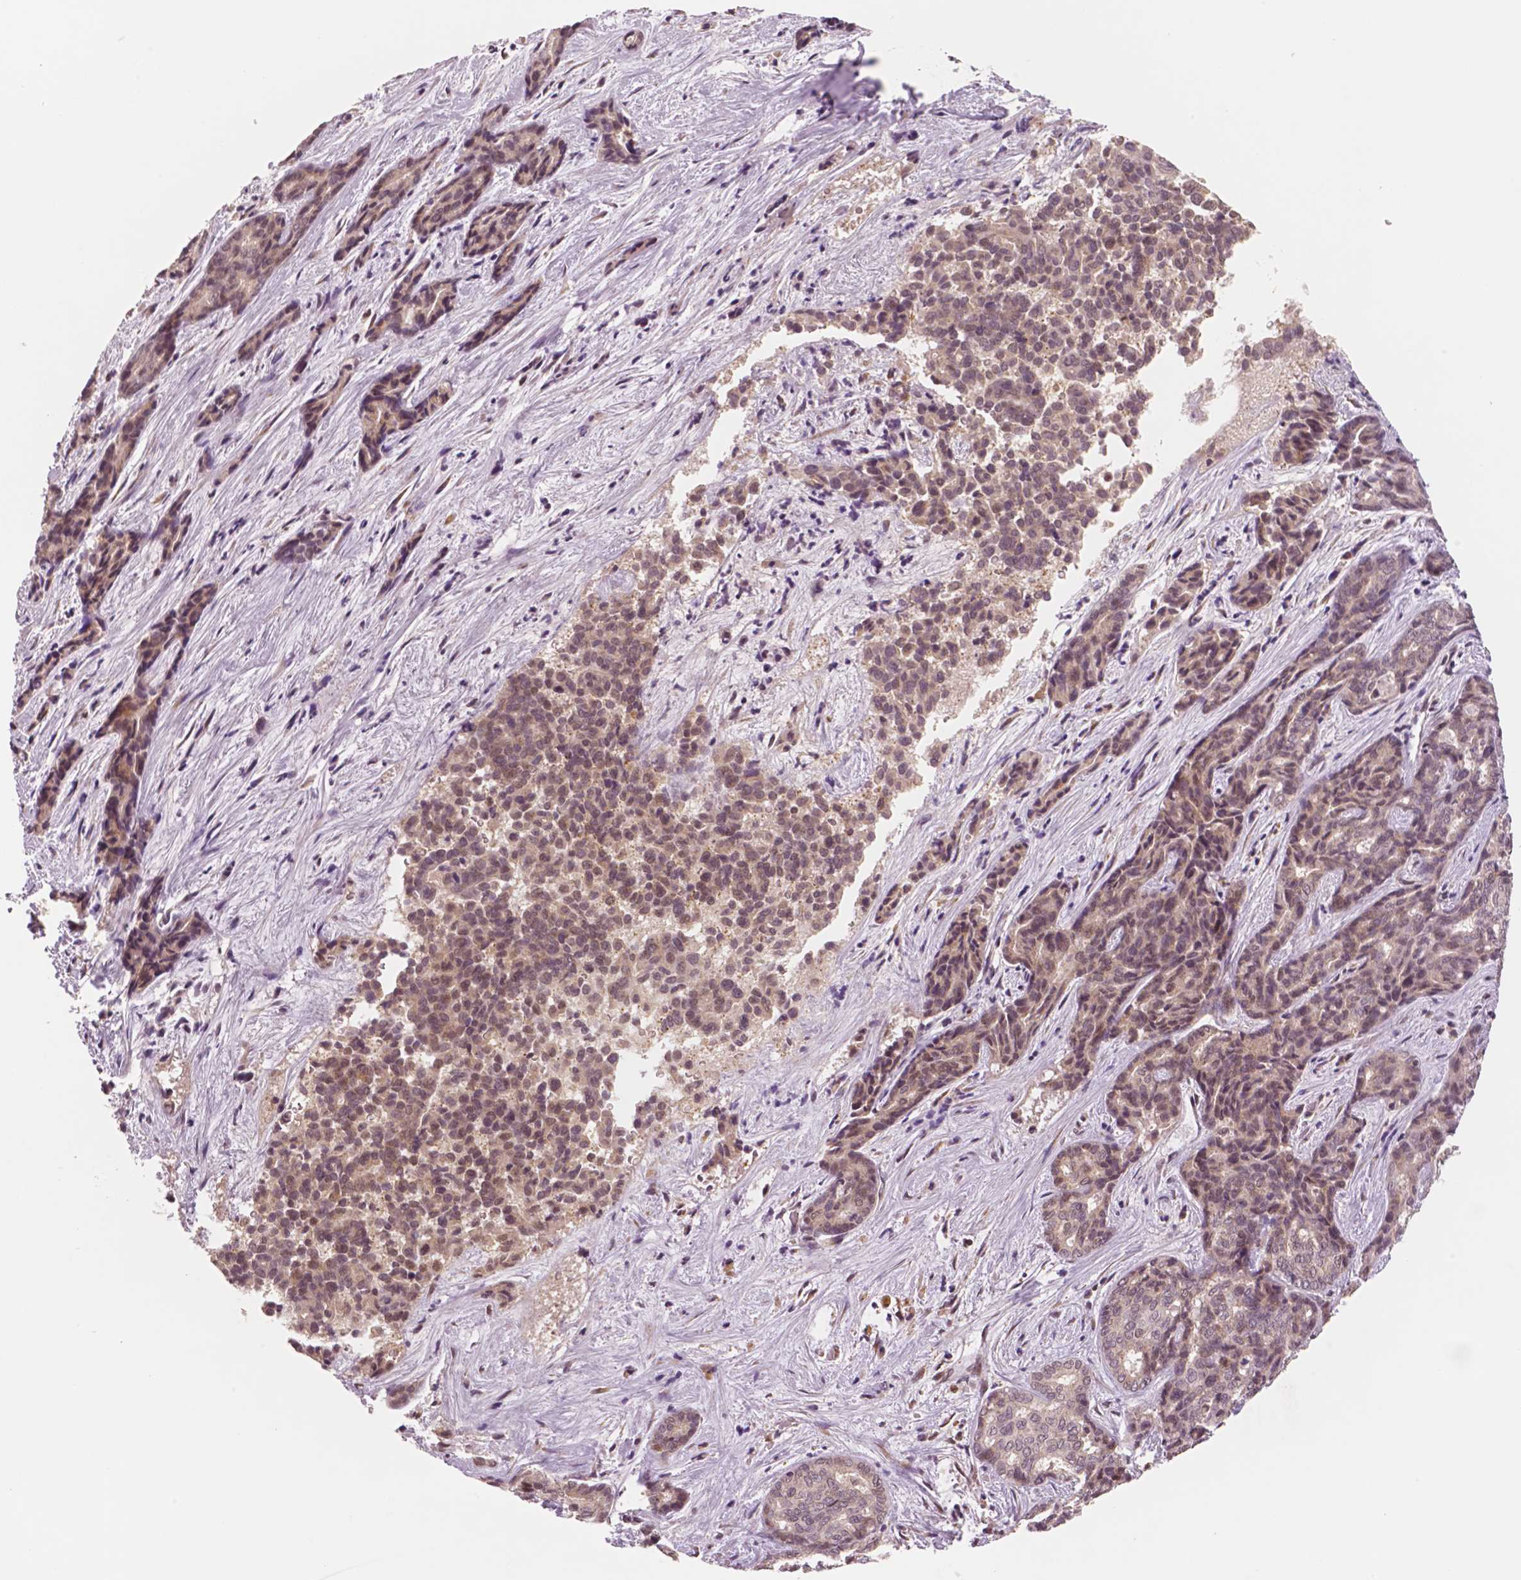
{"staining": {"intensity": "weak", "quantity": ">75%", "location": "cytoplasmic/membranous"}, "tissue": "liver cancer", "cell_type": "Tumor cells", "image_type": "cancer", "snomed": [{"axis": "morphology", "description": "Cholangiocarcinoma"}, {"axis": "topography", "description": "Liver"}], "caption": "Liver cancer stained for a protein (brown) reveals weak cytoplasmic/membranous positive expression in about >75% of tumor cells.", "gene": "STAT3", "patient": {"sex": "female", "age": 64}}